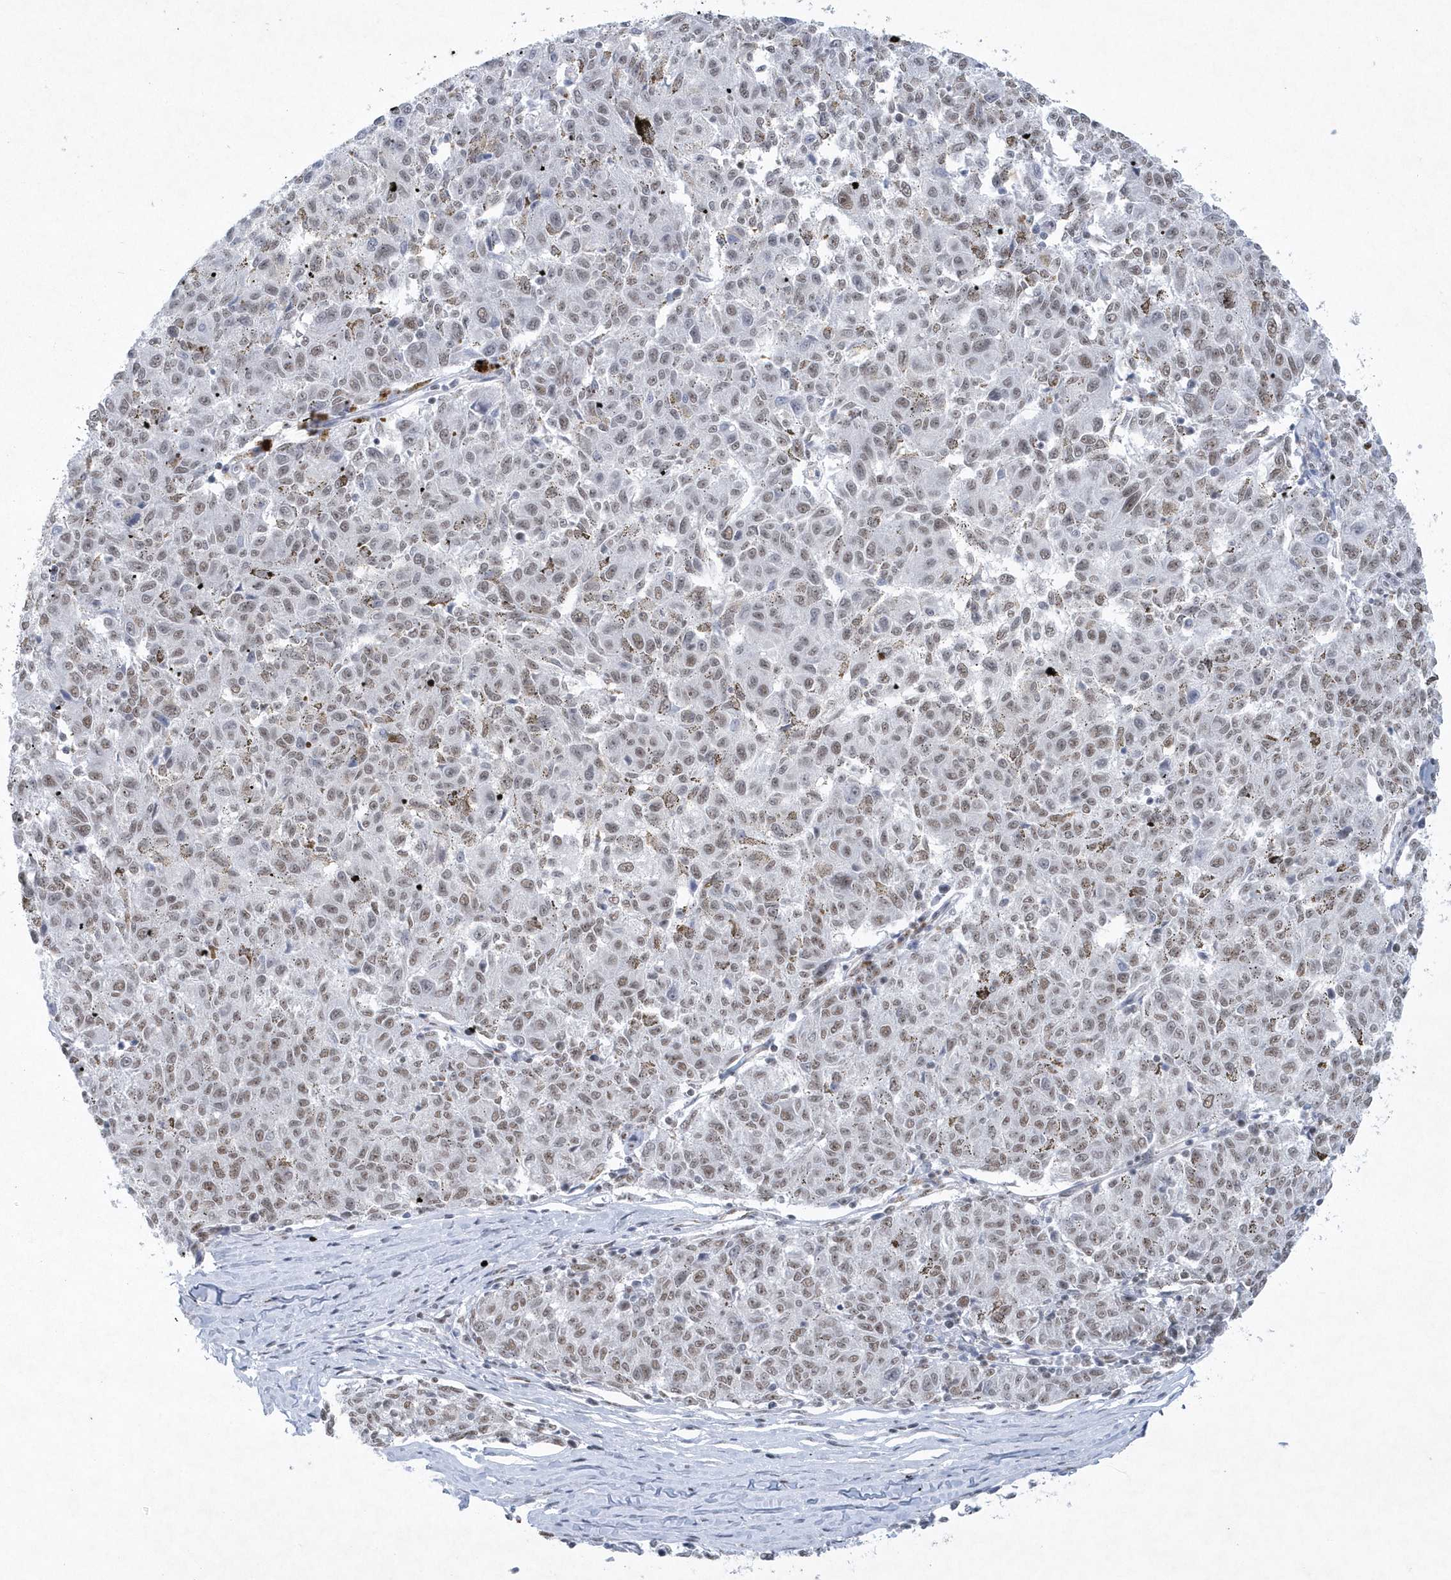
{"staining": {"intensity": "moderate", "quantity": ">75%", "location": "nuclear"}, "tissue": "melanoma", "cell_type": "Tumor cells", "image_type": "cancer", "snomed": [{"axis": "morphology", "description": "Malignant melanoma, NOS"}, {"axis": "topography", "description": "Skin"}], "caption": "IHC of malignant melanoma demonstrates medium levels of moderate nuclear expression in about >75% of tumor cells.", "gene": "DCLRE1A", "patient": {"sex": "female", "age": 72}}